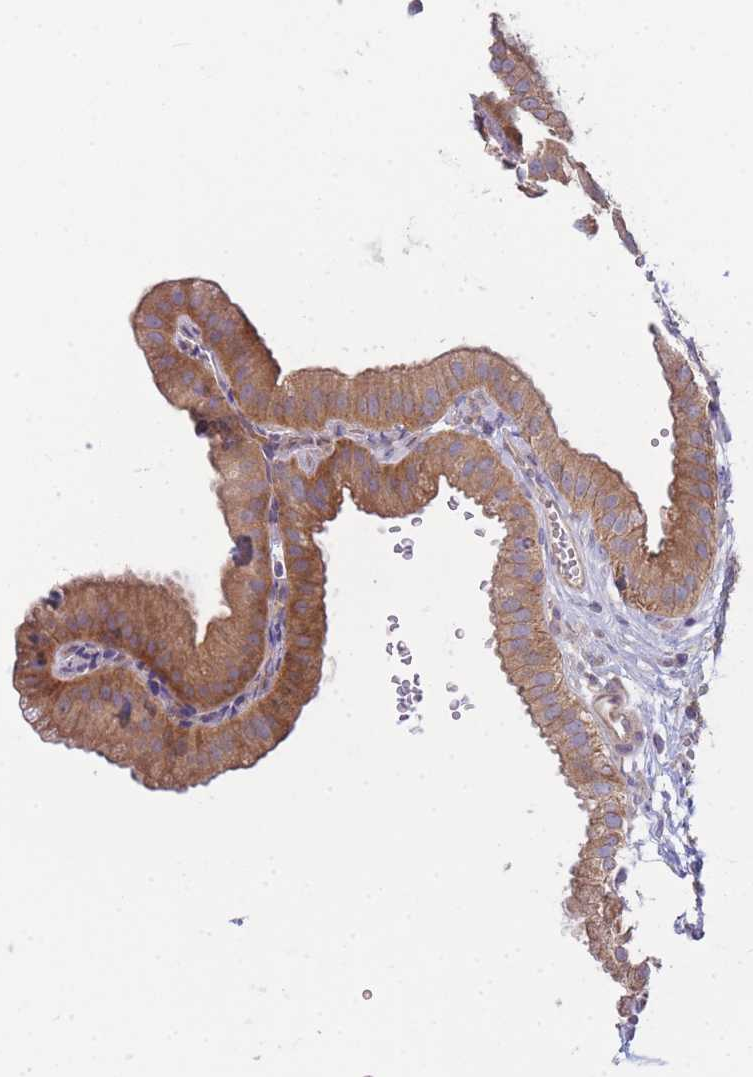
{"staining": {"intensity": "moderate", "quantity": ">75%", "location": "cytoplasmic/membranous"}, "tissue": "gallbladder", "cell_type": "Glandular cells", "image_type": "normal", "snomed": [{"axis": "morphology", "description": "Normal tissue, NOS"}, {"axis": "topography", "description": "Gallbladder"}], "caption": "DAB (3,3'-diaminobenzidine) immunohistochemical staining of benign human gallbladder displays moderate cytoplasmic/membranous protein expression in about >75% of glandular cells.", "gene": "PFDN6", "patient": {"sex": "female", "age": 61}}